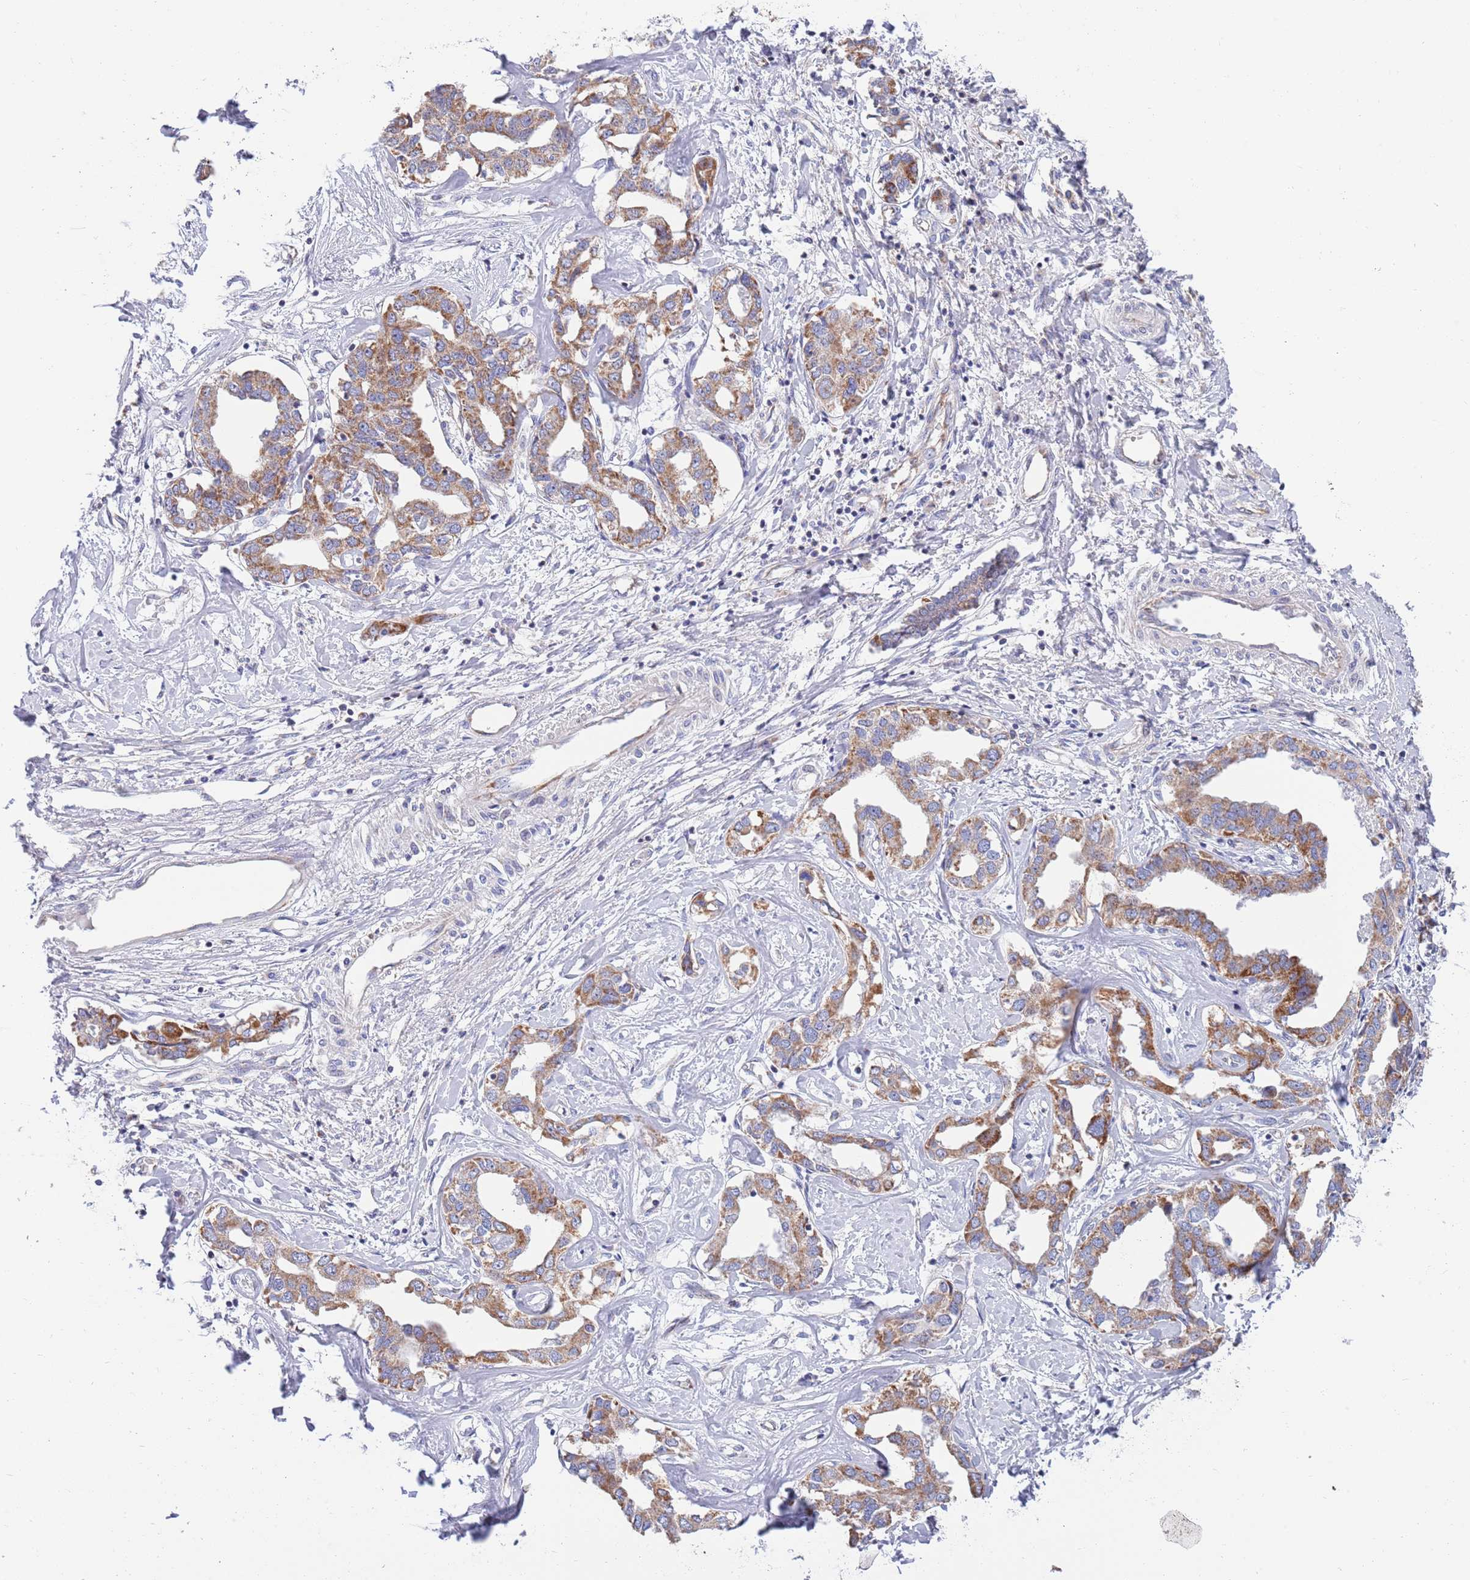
{"staining": {"intensity": "moderate", "quantity": ">75%", "location": "cytoplasmic/membranous"}, "tissue": "liver cancer", "cell_type": "Tumor cells", "image_type": "cancer", "snomed": [{"axis": "morphology", "description": "Cholangiocarcinoma"}, {"axis": "topography", "description": "Liver"}], "caption": "Moderate cytoplasmic/membranous expression for a protein is present in about >75% of tumor cells of liver cancer using immunohistochemistry.", "gene": "EMC8", "patient": {"sex": "male", "age": 59}}